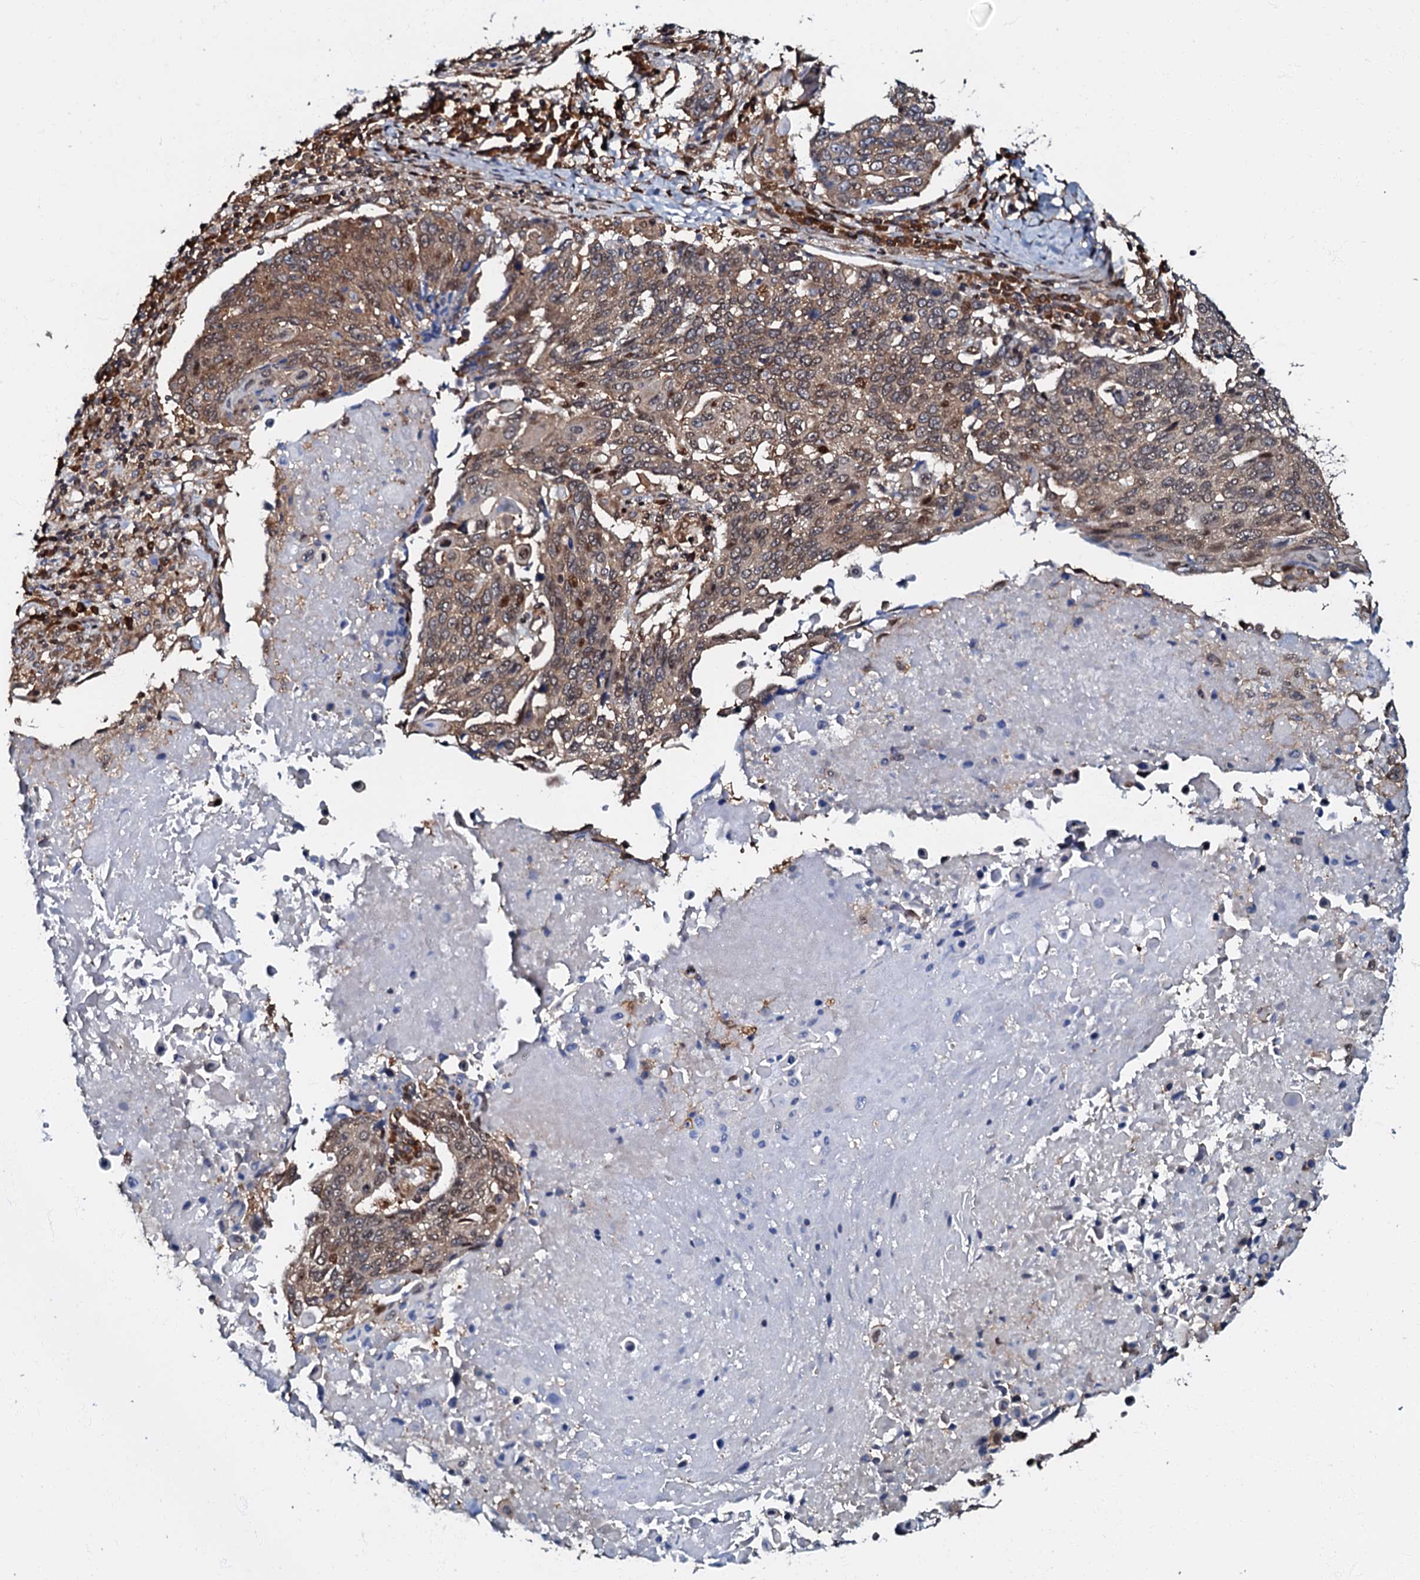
{"staining": {"intensity": "weak", "quantity": ">75%", "location": "cytoplasmic/membranous"}, "tissue": "lung cancer", "cell_type": "Tumor cells", "image_type": "cancer", "snomed": [{"axis": "morphology", "description": "Squamous cell carcinoma, NOS"}, {"axis": "topography", "description": "Lung"}], "caption": "Immunohistochemical staining of human lung cancer displays low levels of weak cytoplasmic/membranous protein positivity in approximately >75% of tumor cells.", "gene": "OSBP", "patient": {"sex": "male", "age": 66}}